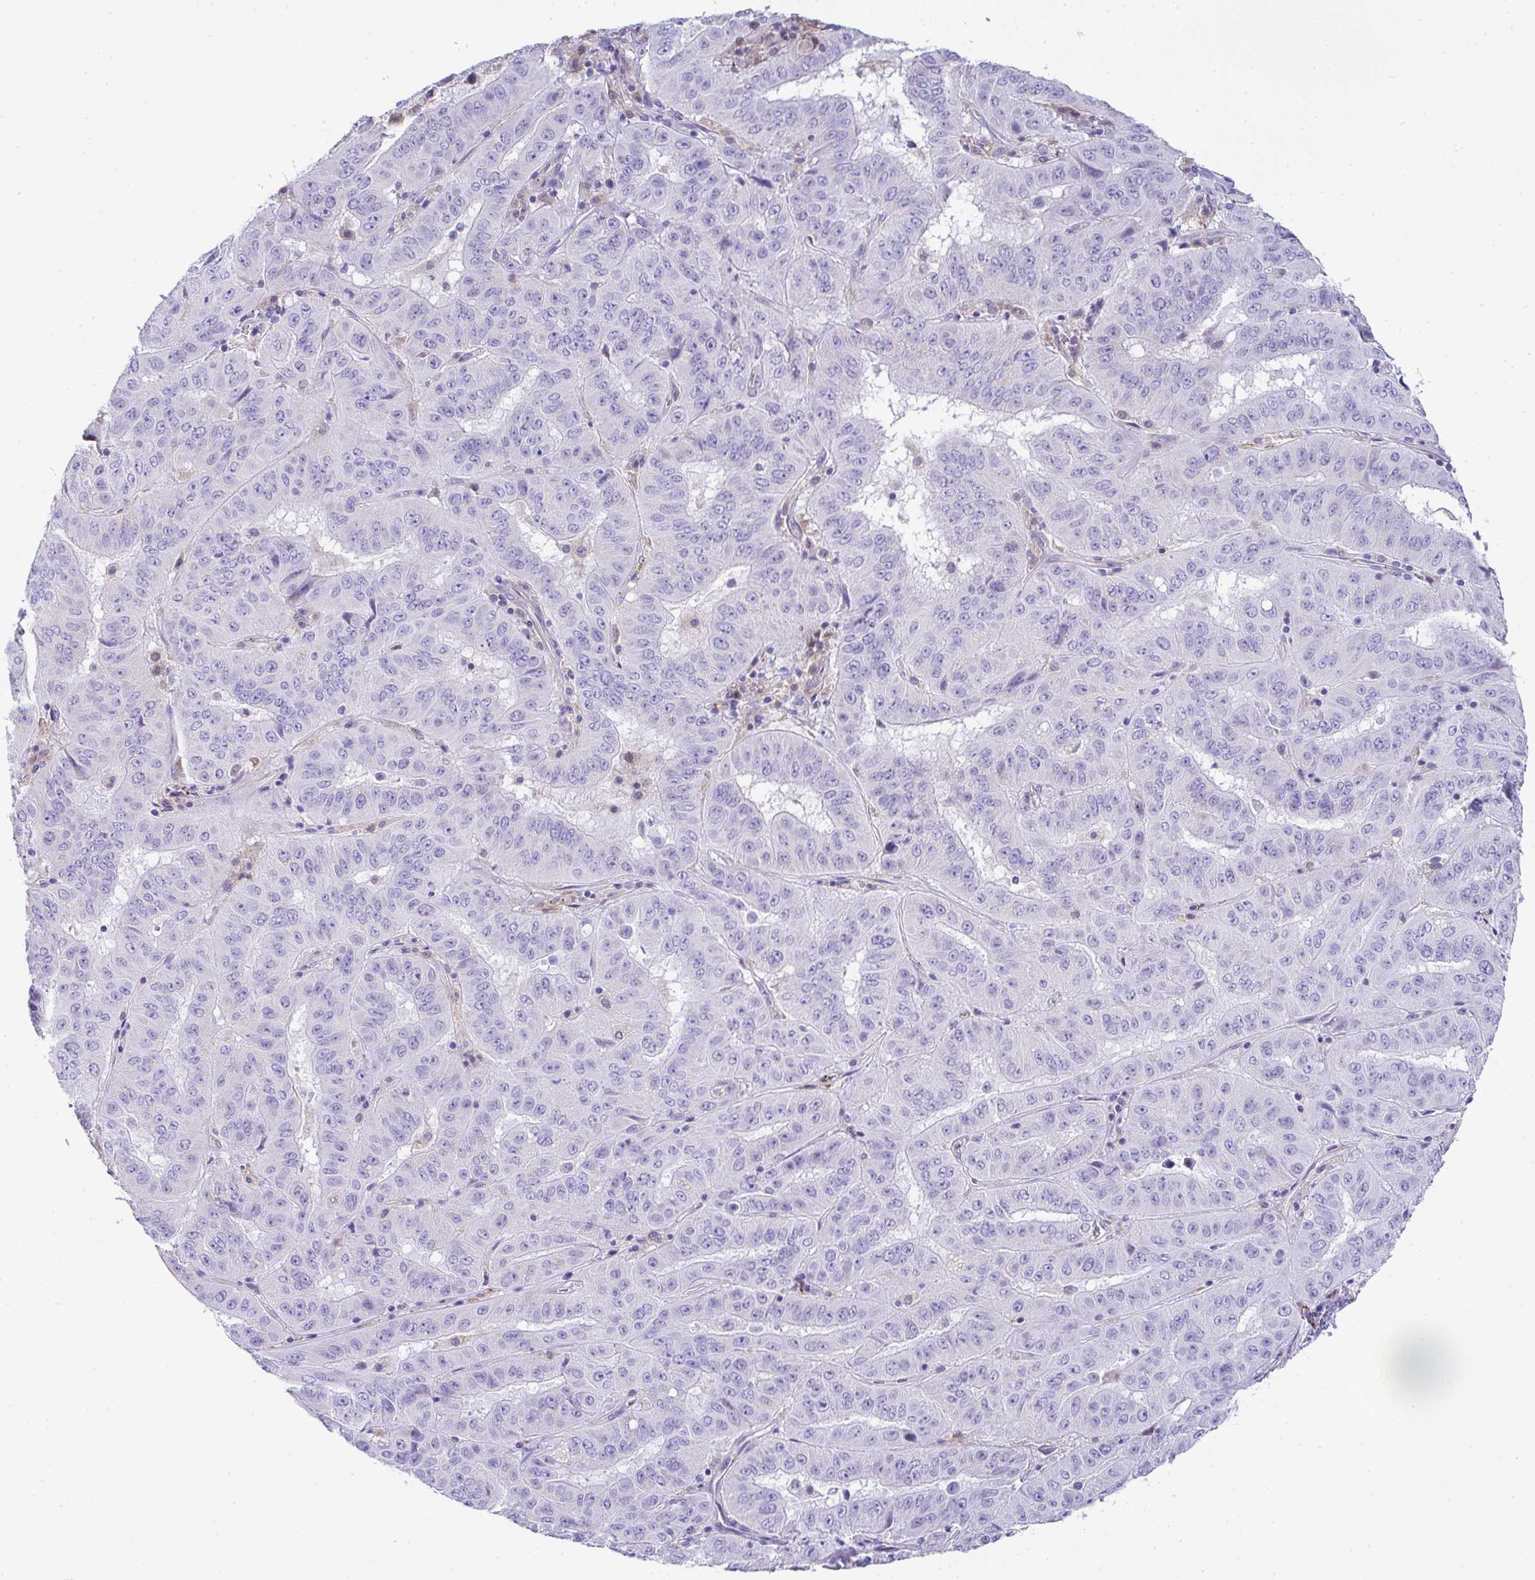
{"staining": {"intensity": "negative", "quantity": "none", "location": "none"}, "tissue": "pancreatic cancer", "cell_type": "Tumor cells", "image_type": "cancer", "snomed": [{"axis": "morphology", "description": "Adenocarcinoma, NOS"}, {"axis": "topography", "description": "Pancreas"}], "caption": "This histopathology image is of pancreatic adenocarcinoma stained with immunohistochemistry to label a protein in brown with the nuclei are counter-stained blue. There is no positivity in tumor cells.", "gene": "TNFAIP8", "patient": {"sex": "male", "age": 63}}